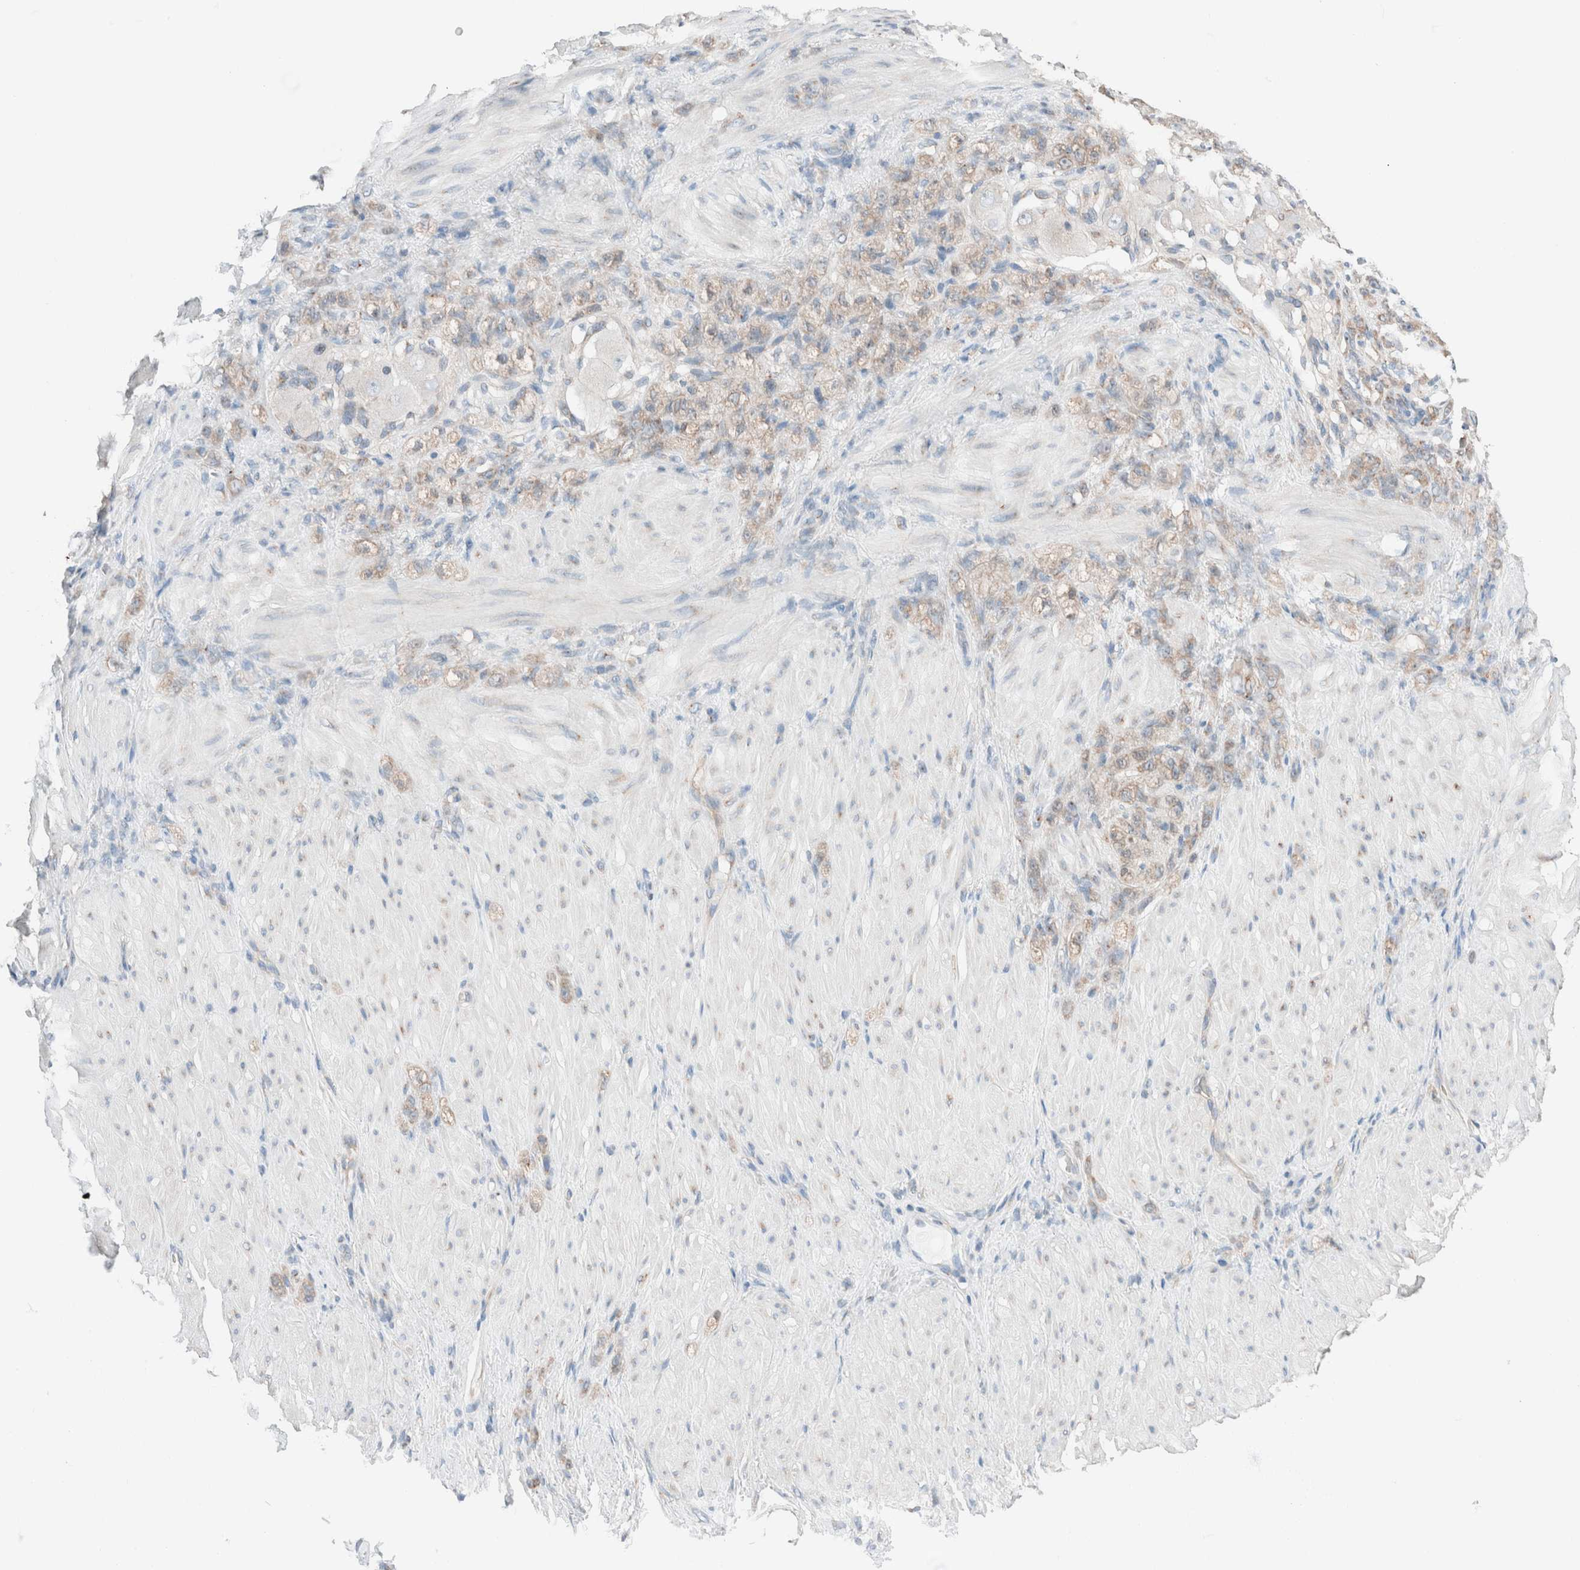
{"staining": {"intensity": "weak", "quantity": ">75%", "location": "cytoplasmic/membranous"}, "tissue": "stomach cancer", "cell_type": "Tumor cells", "image_type": "cancer", "snomed": [{"axis": "morphology", "description": "Normal tissue, NOS"}, {"axis": "morphology", "description": "Adenocarcinoma, NOS"}, {"axis": "topography", "description": "Stomach"}], "caption": "Stomach cancer stained with a brown dye displays weak cytoplasmic/membranous positive expression in approximately >75% of tumor cells.", "gene": "CASC3", "patient": {"sex": "male", "age": 82}}